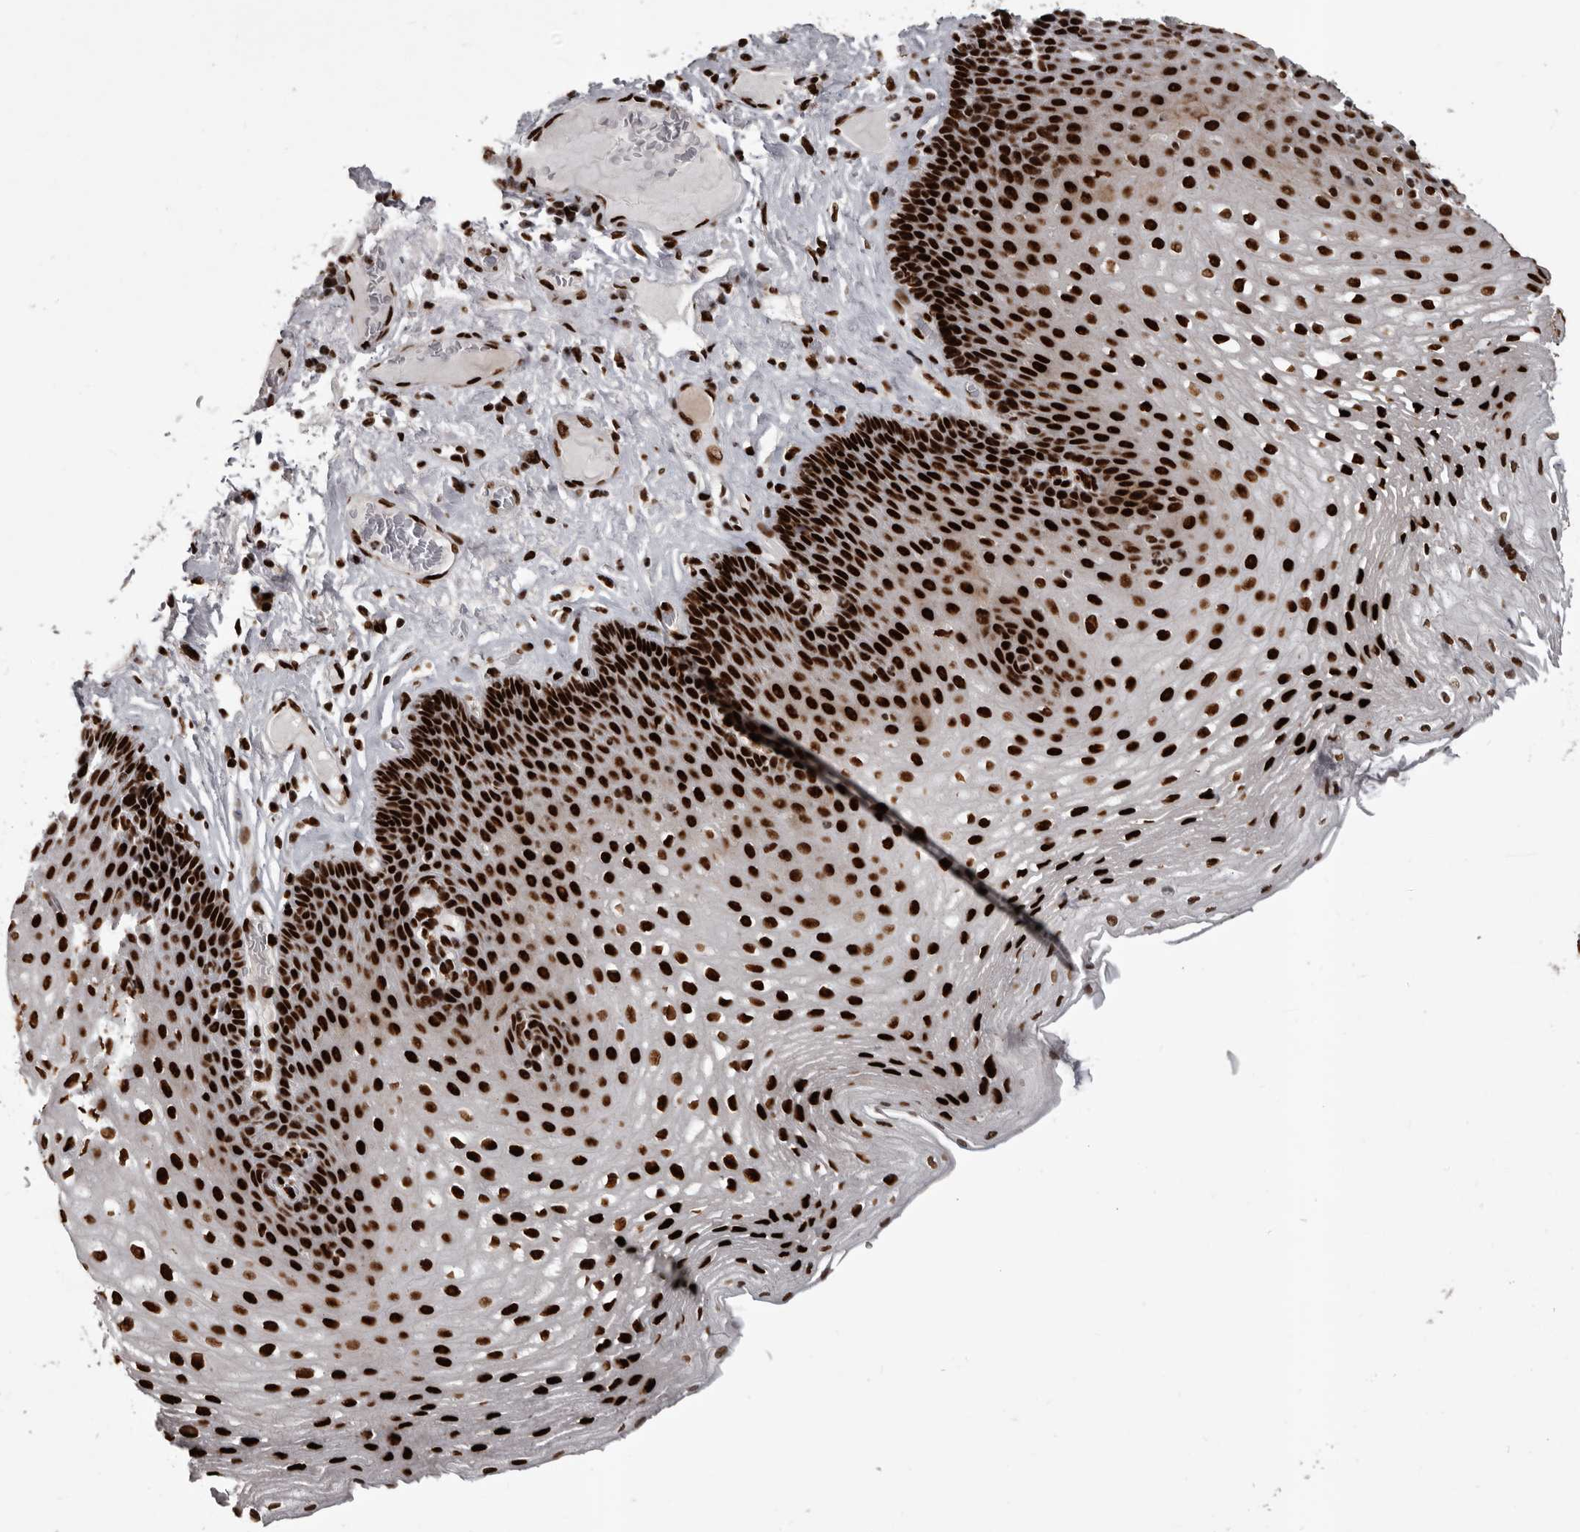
{"staining": {"intensity": "strong", "quantity": ">75%", "location": "nuclear"}, "tissue": "esophagus", "cell_type": "Squamous epithelial cells", "image_type": "normal", "snomed": [{"axis": "morphology", "description": "Normal tissue, NOS"}, {"axis": "topography", "description": "Esophagus"}], "caption": "This is an image of IHC staining of benign esophagus, which shows strong expression in the nuclear of squamous epithelial cells.", "gene": "NUMA1", "patient": {"sex": "female", "age": 66}}